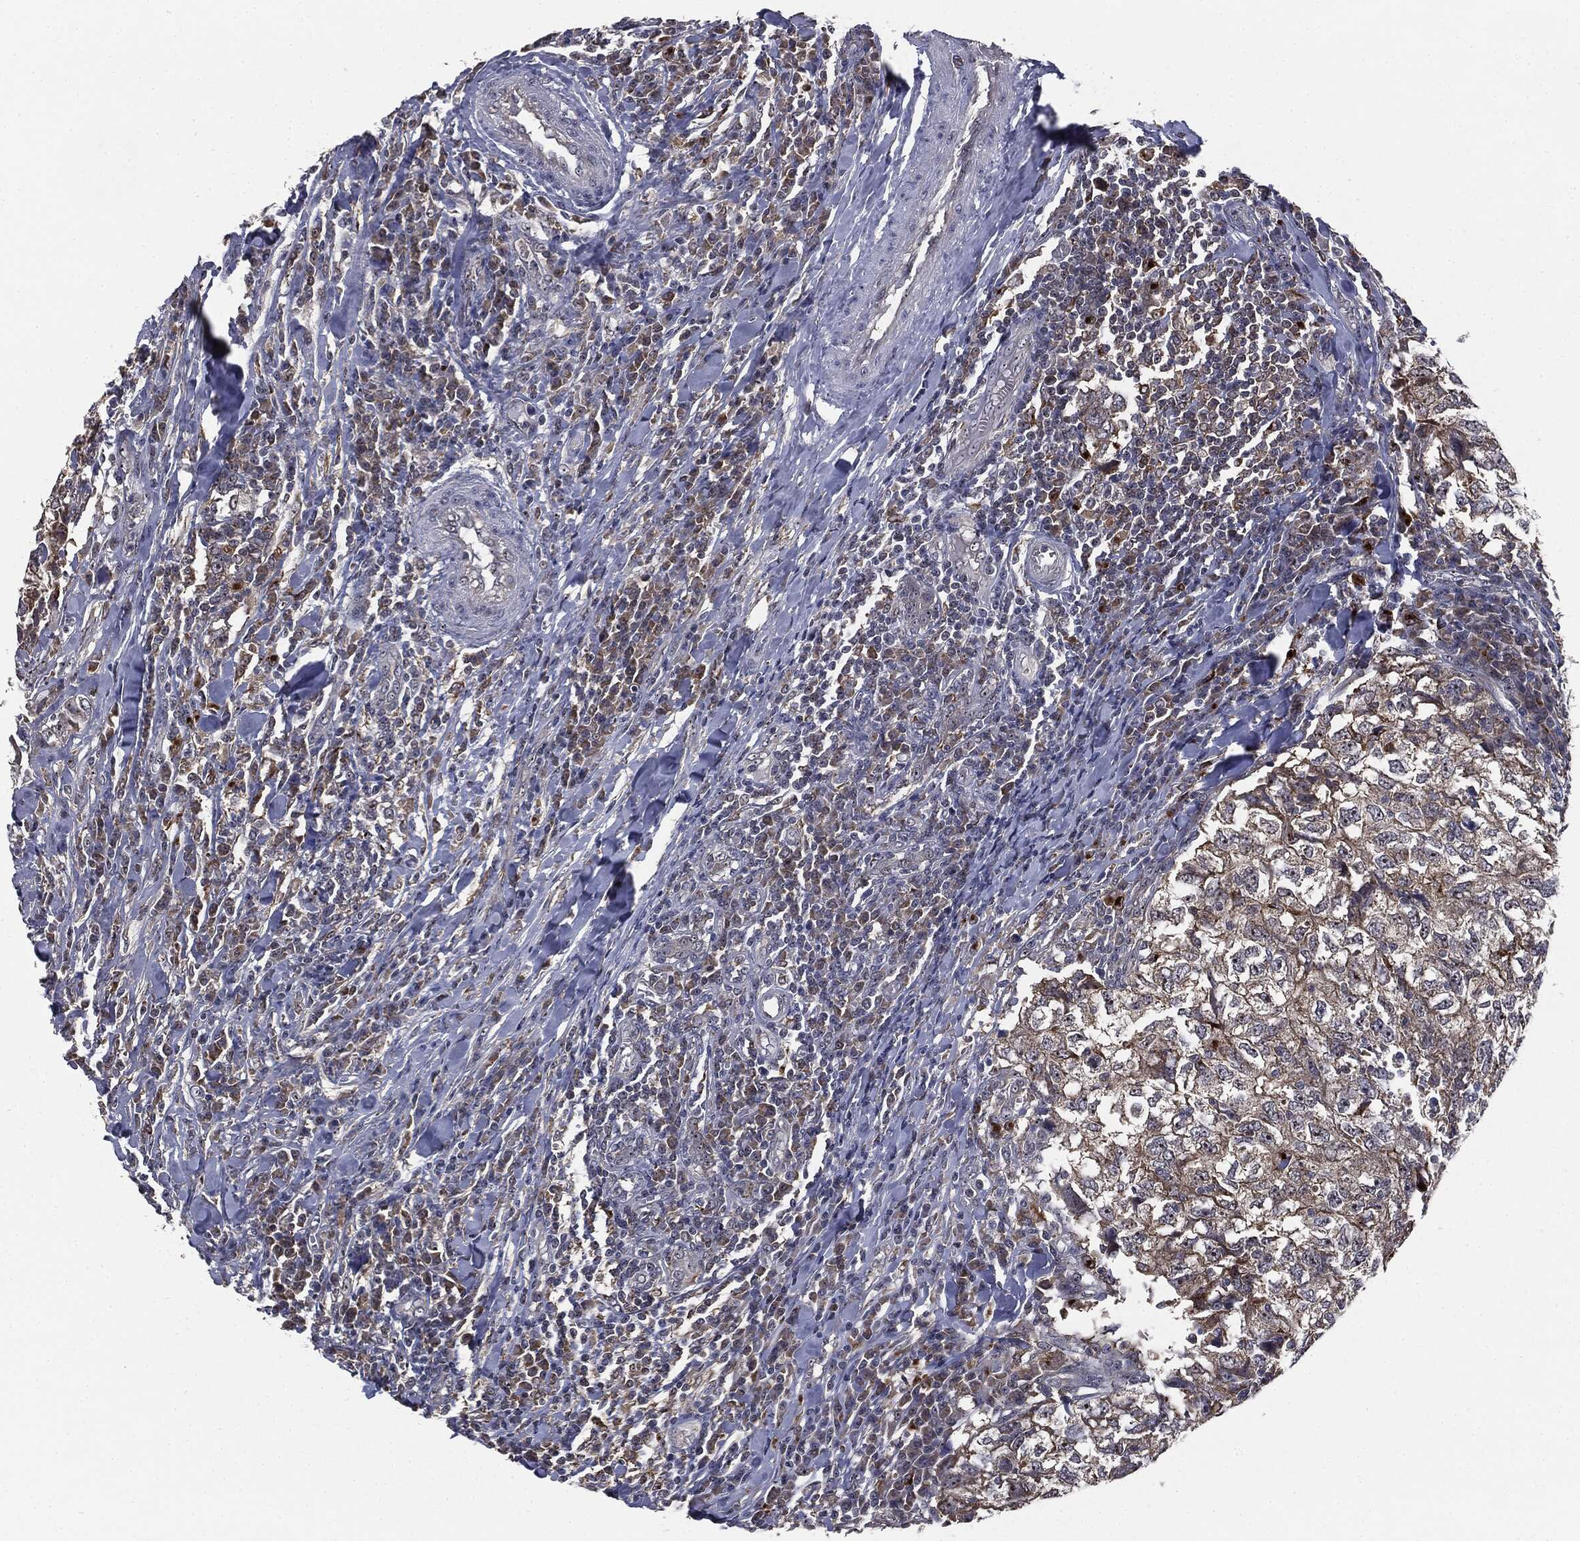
{"staining": {"intensity": "weak", "quantity": "25%-75%", "location": "cytoplasmic/membranous"}, "tissue": "breast cancer", "cell_type": "Tumor cells", "image_type": "cancer", "snomed": [{"axis": "morphology", "description": "Duct carcinoma"}, {"axis": "topography", "description": "Breast"}], "caption": "The photomicrograph exhibits staining of breast cancer (intraductal carcinoma), revealing weak cytoplasmic/membranous protein expression (brown color) within tumor cells.", "gene": "TRMT1L", "patient": {"sex": "female", "age": 30}}